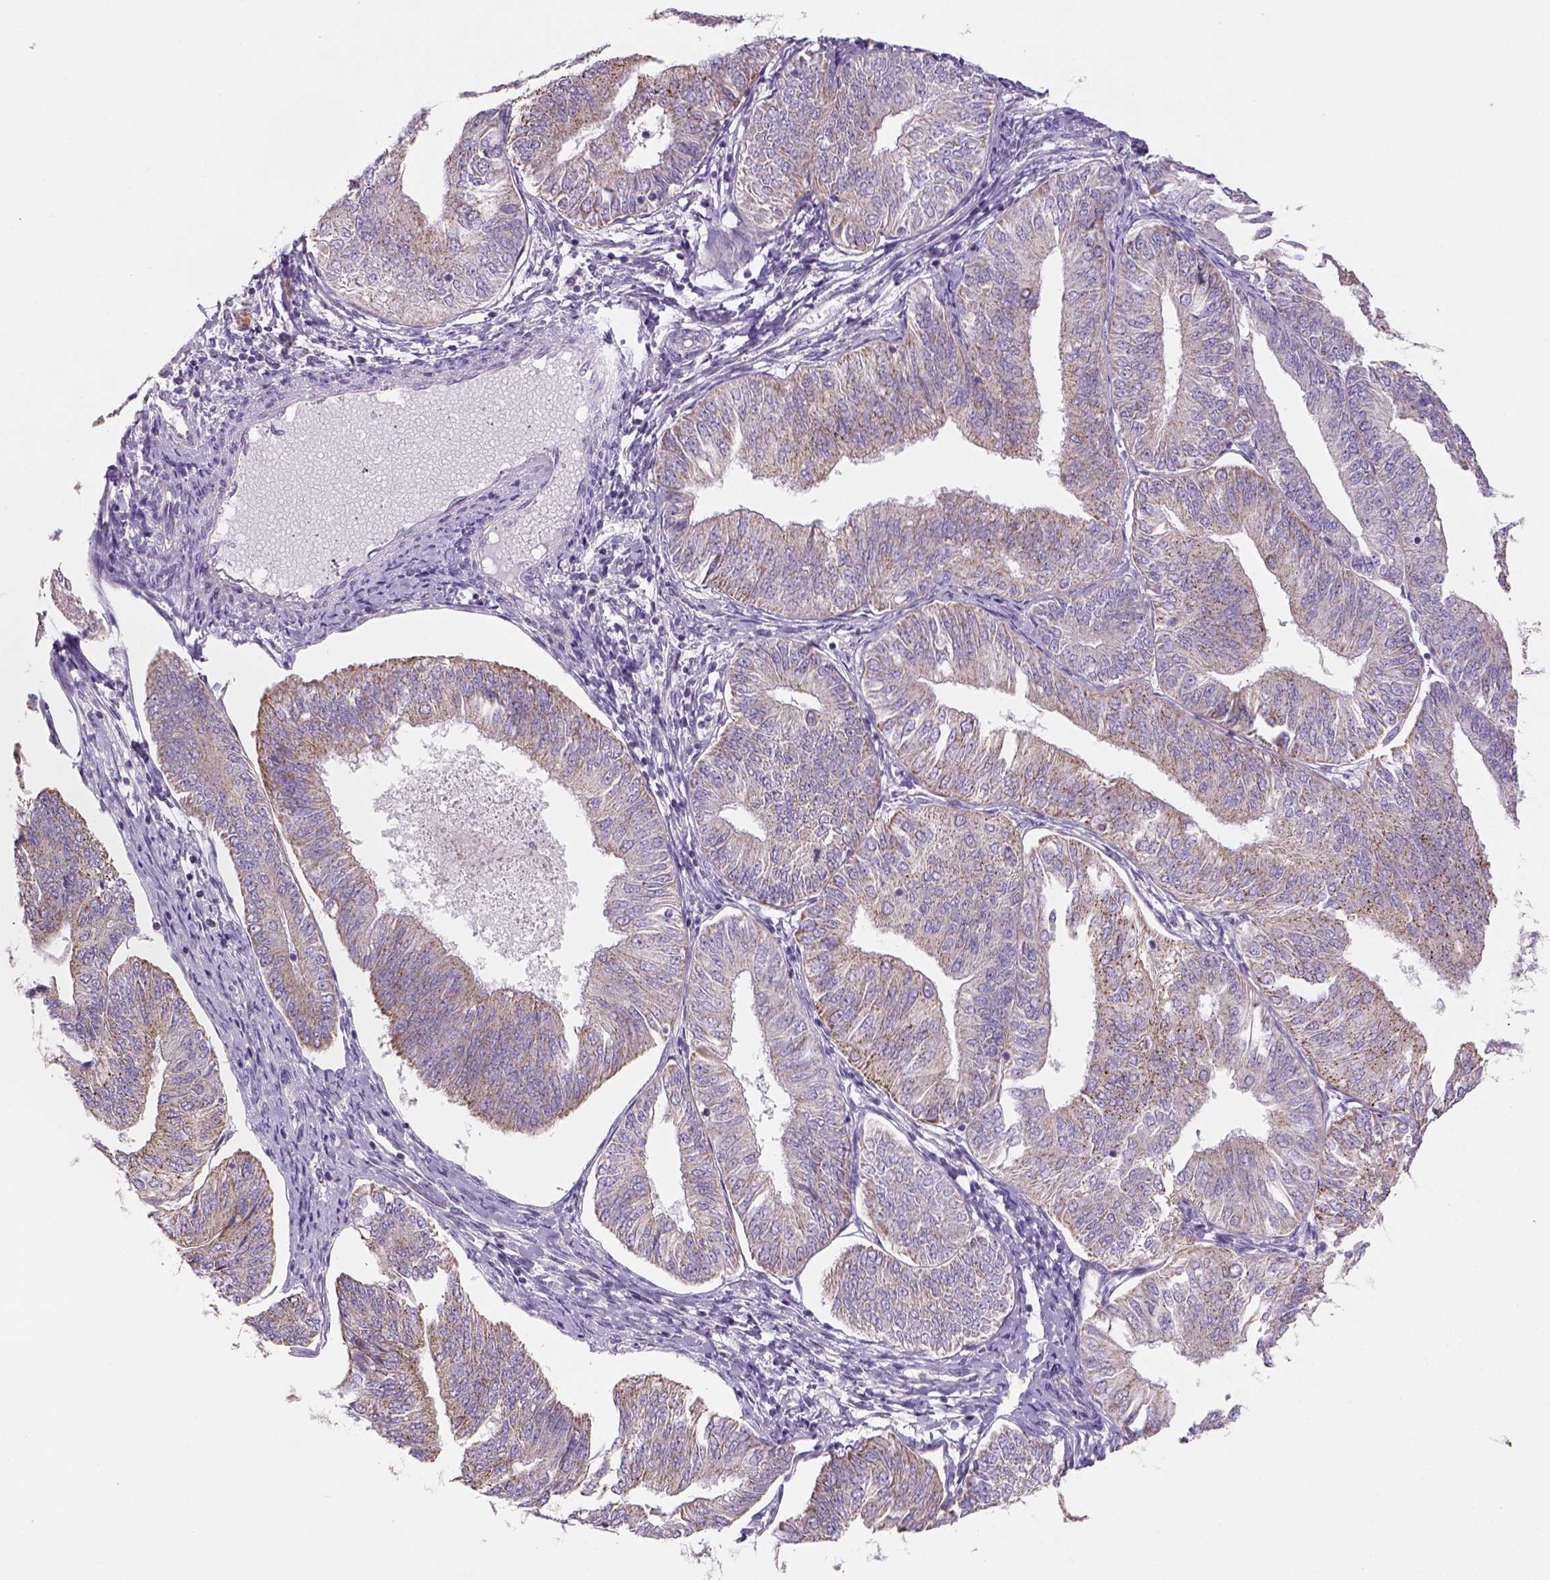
{"staining": {"intensity": "weak", "quantity": "25%-75%", "location": "cytoplasmic/membranous"}, "tissue": "endometrial cancer", "cell_type": "Tumor cells", "image_type": "cancer", "snomed": [{"axis": "morphology", "description": "Adenocarcinoma, NOS"}, {"axis": "topography", "description": "Endometrium"}], "caption": "This is a photomicrograph of IHC staining of endometrial cancer, which shows weak staining in the cytoplasmic/membranous of tumor cells.", "gene": "ADGRV1", "patient": {"sex": "female", "age": 58}}